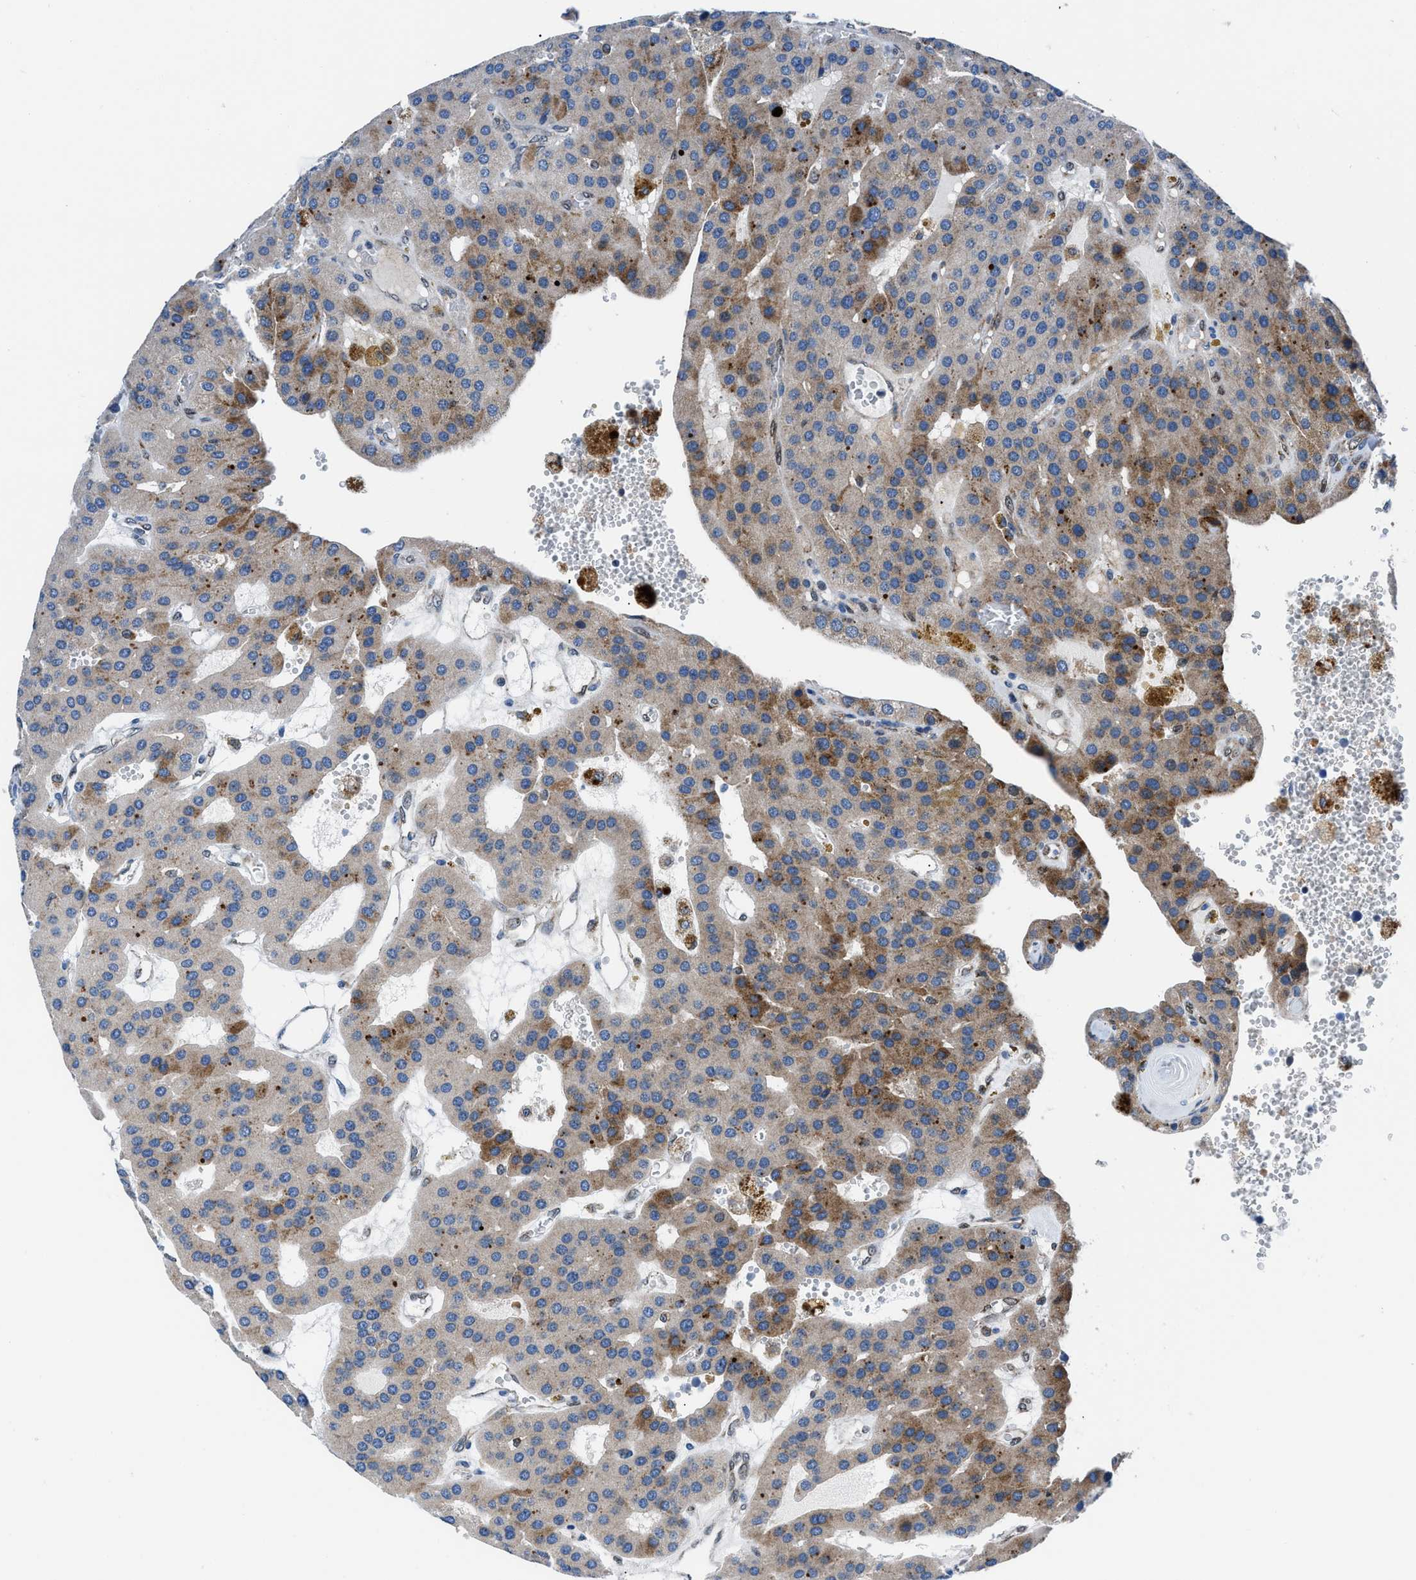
{"staining": {"intensity": "moderate", "quantity": "25%-75%", "location": "cytoplasmic/membranous"}, "tissue": "parathyroid gland", "cell_type": "Glandular cells", "image_type": "normal", "snomed": [{"axis": "morphology", "description": "Normal tissue, NOS"}, {"axis": "morphology", "description": "Adenoma, NOS"}, {"axis": "topography", "description": "Parathyroid gland"}], "caption": "Protein expression analysis of benign human parathyroid gland reveals moderate cytoplasmic/membranous staining in about 25%-75% of glandular cells. (DAB (3,3'-diaminobenzidine) IHC, brown staining for protein, blue staining for nuclei).", "gene": "LMO2", "patient": {"sex": "female", "age": 86}}